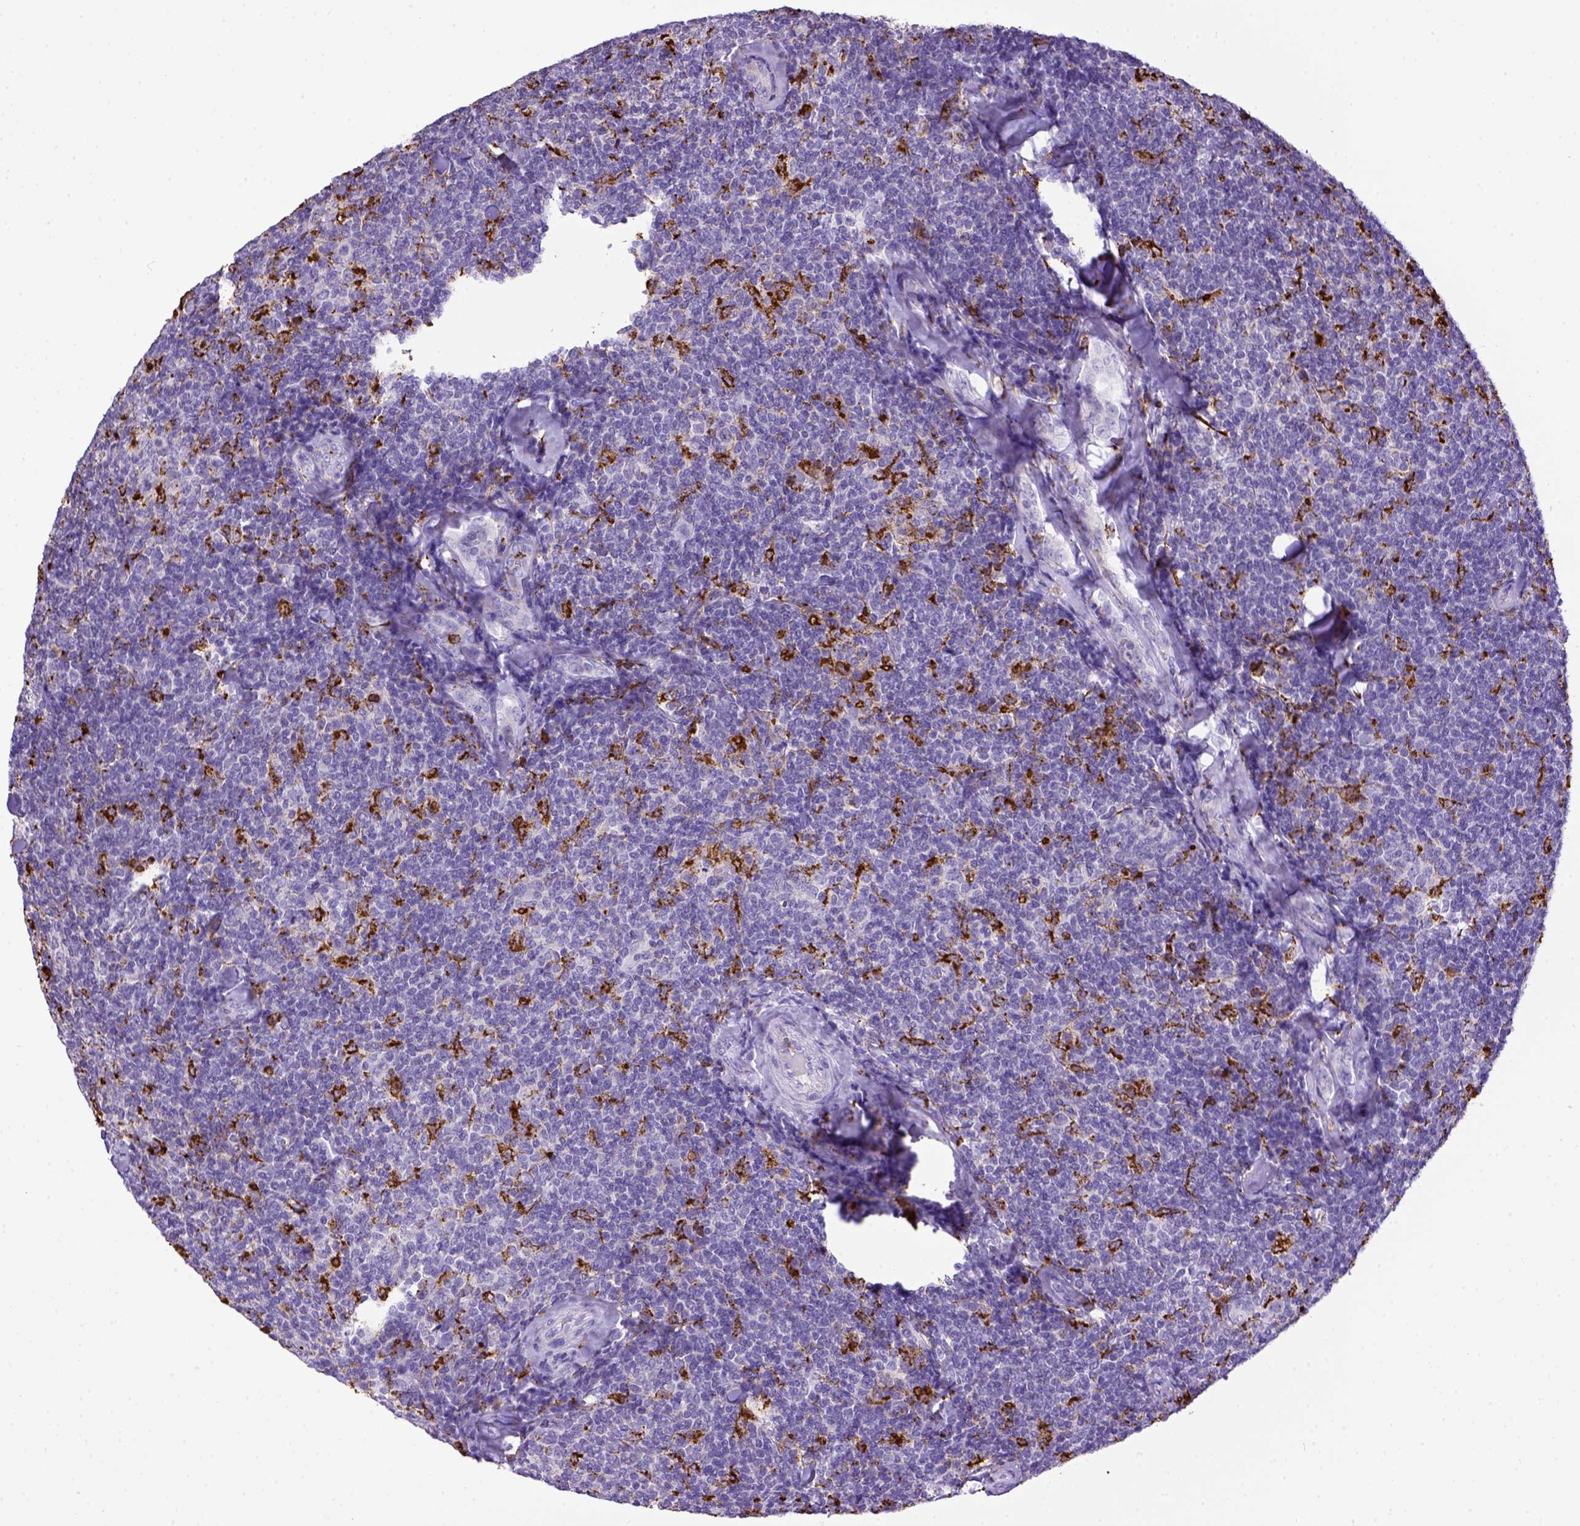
{"staining": {"intensity": "negative", "quantity": "none", "location": "none"}, "tissue": "lymphoma", "cell_type": "Tumor cells", "image_type": "cancer", "snomed": [{"axis": "morphology", "description": "Malignant lymphoma, non-Hodgkin's type, Low grade"}, {"axis": "topography", "description": "Lymph node"}], "caption": "A high-resolution histopathology image shows IHC staining of lymphoma, which demonstrates no significant staining in tumor cells.", "gene": "CD68", "patient": {"sex": "female", "age": 56}}